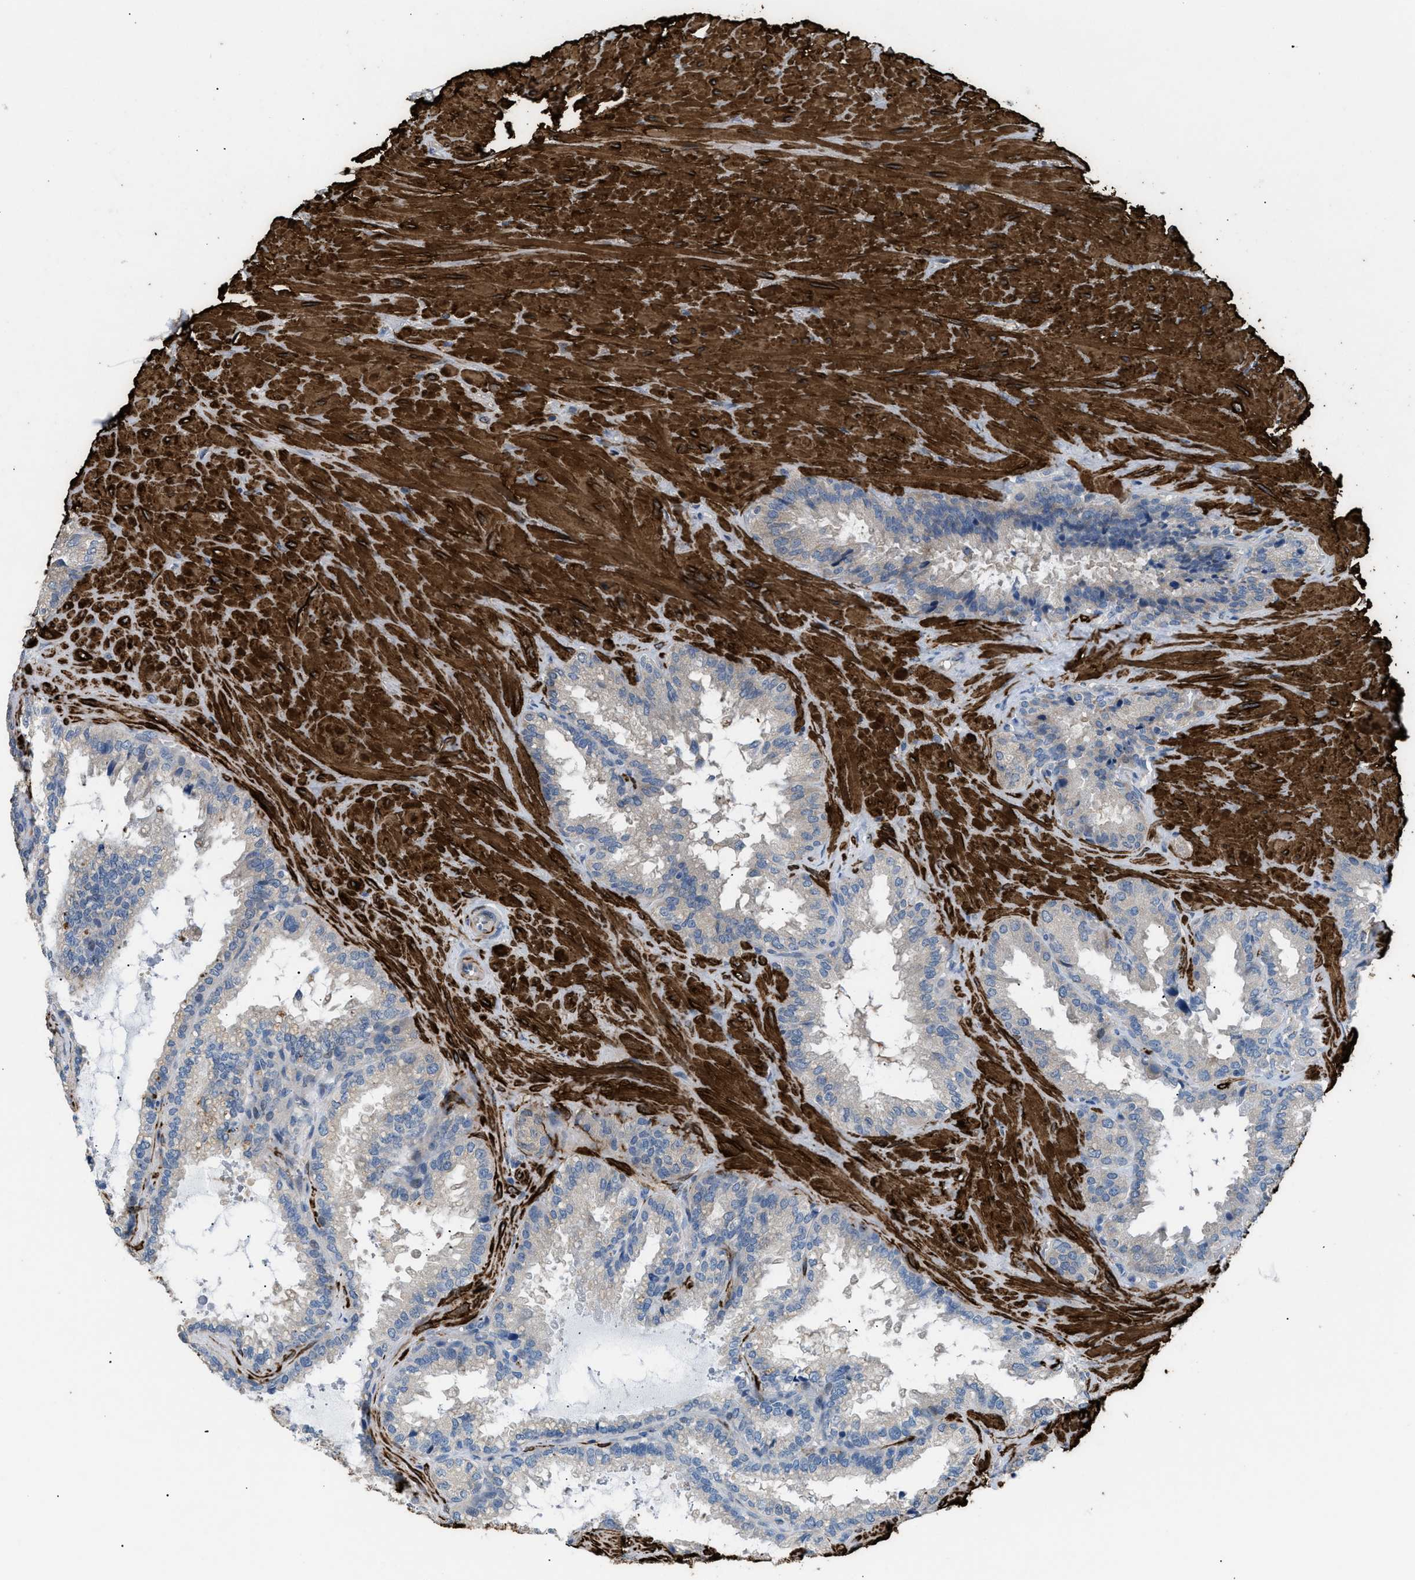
{"staining": {"intensity": "weak", "quantity": "<25%", "location": "cytoplasmic/membranous"}, "tissue": "seminal vesicle", "cell_type": "Glandular cells", "image_type": "normal", "snomed": [{"axis": "morphology", "description": "Normal tissue, NOS"}, {"axis": "topography", "description": "Seminal veicle"}], "caption": "High magnification brightfield microscopy of benign seminal vesicle stained with DAB (brown) and counterstained with hematoxylin (blue): glandular cells show no significant staining.", "gene": "ICA1", "patient": {"sex": "male", "age": 46}}